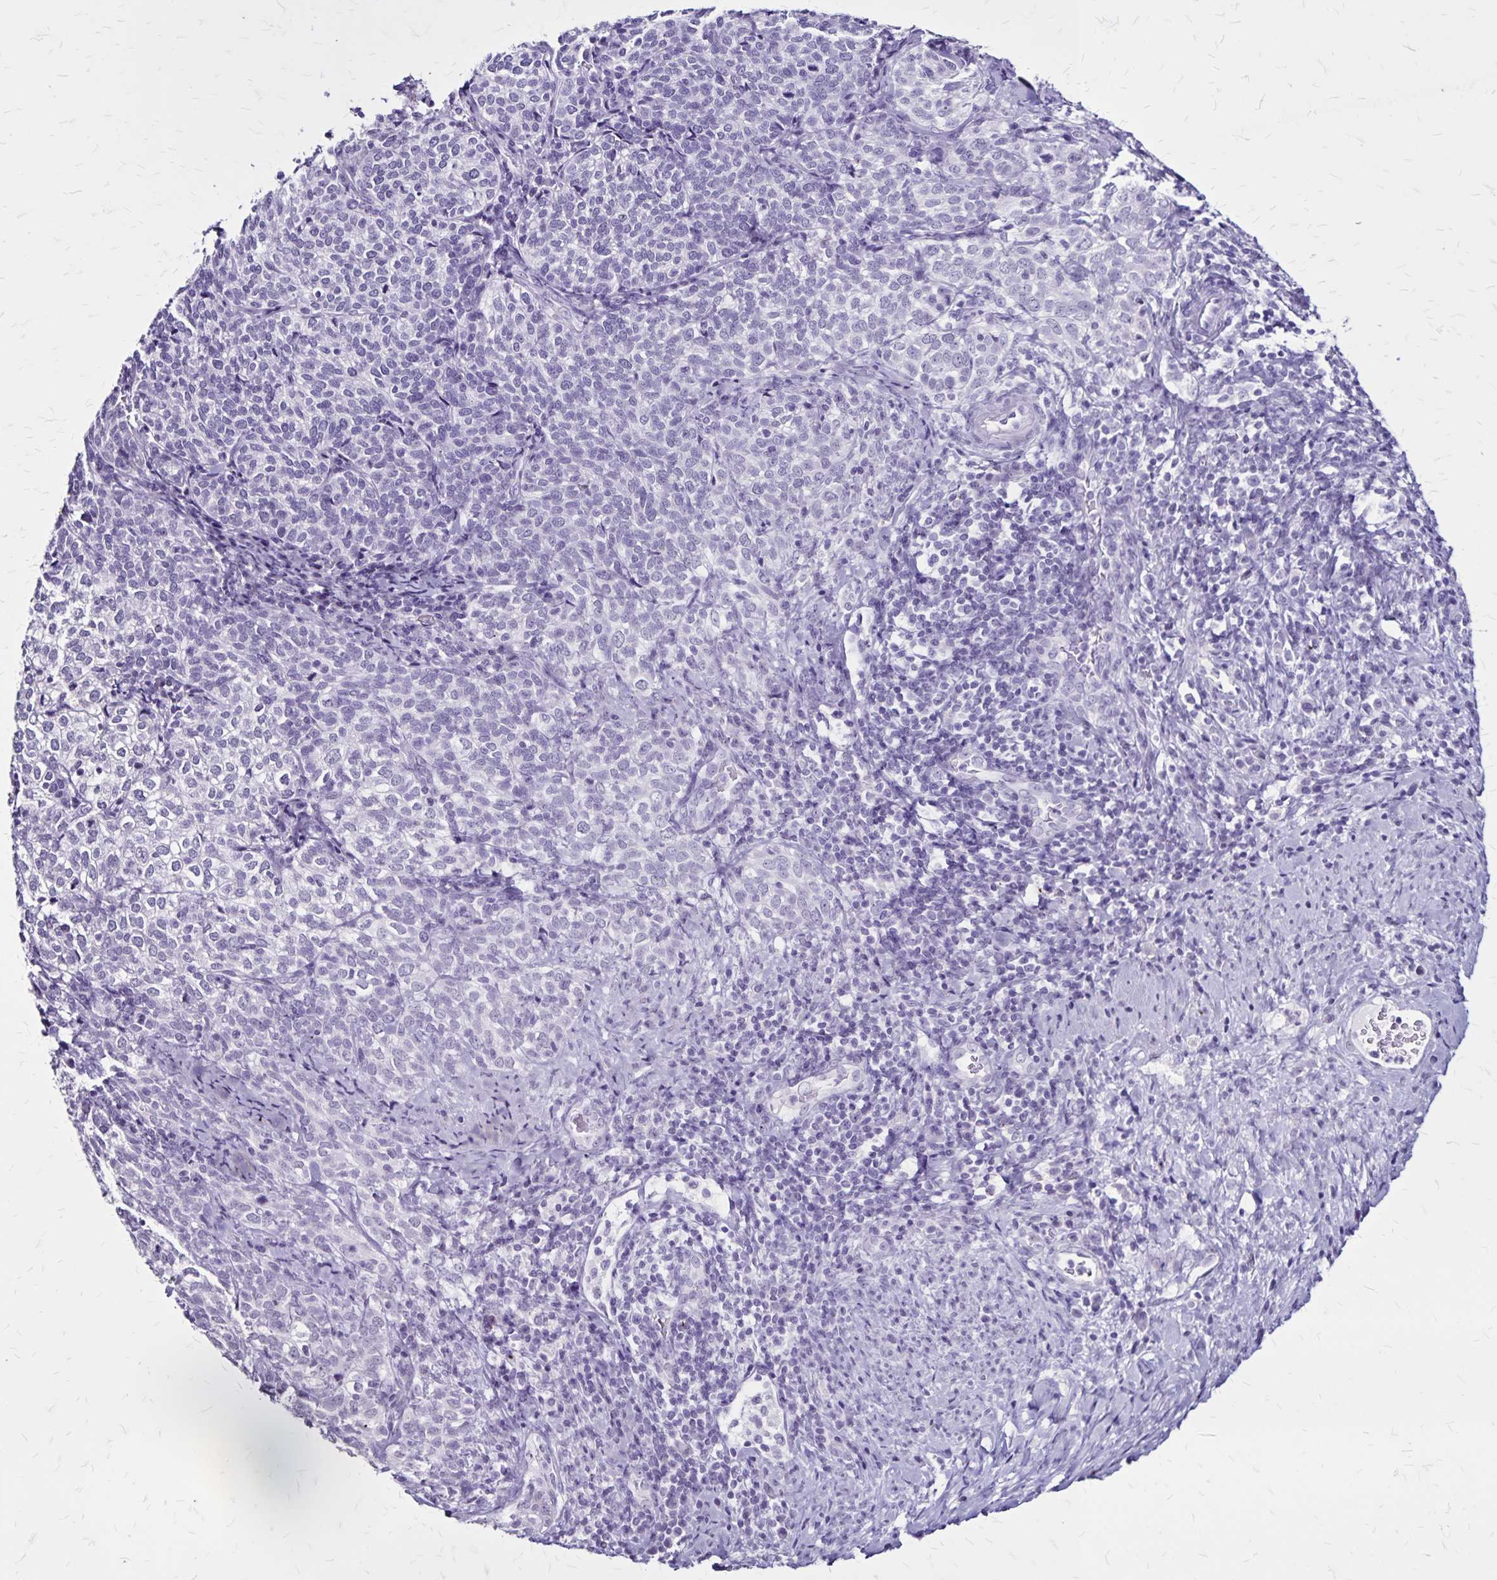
{"staining": {"intensity": "negative", "quantity": "none", "location": "none"}, "tissue": "cervical cancer", "cell_type": "Tumor cells", "image_type": "cancer", "snomed": [{"axis": "morphology", "description": "Normal tissue, NOS"}, {"axis": "morphology", "description": "Squamous cell carcinoma, NOS"}, {"axis": "topography", "description": "Vagina"}, {"axis": "topography", "description": "Cervix"}], "caption": "Tumor cells are negative for brown protein staining in cervical cancer (squamous cell carcinoma). Brightfield microscopy of immunohistochemistry stained with DAB (brown) and hematoxylin (blue), captured at high magnification.", "gene": "KRT2", "patient": {"sex": "female", "age": 45}}